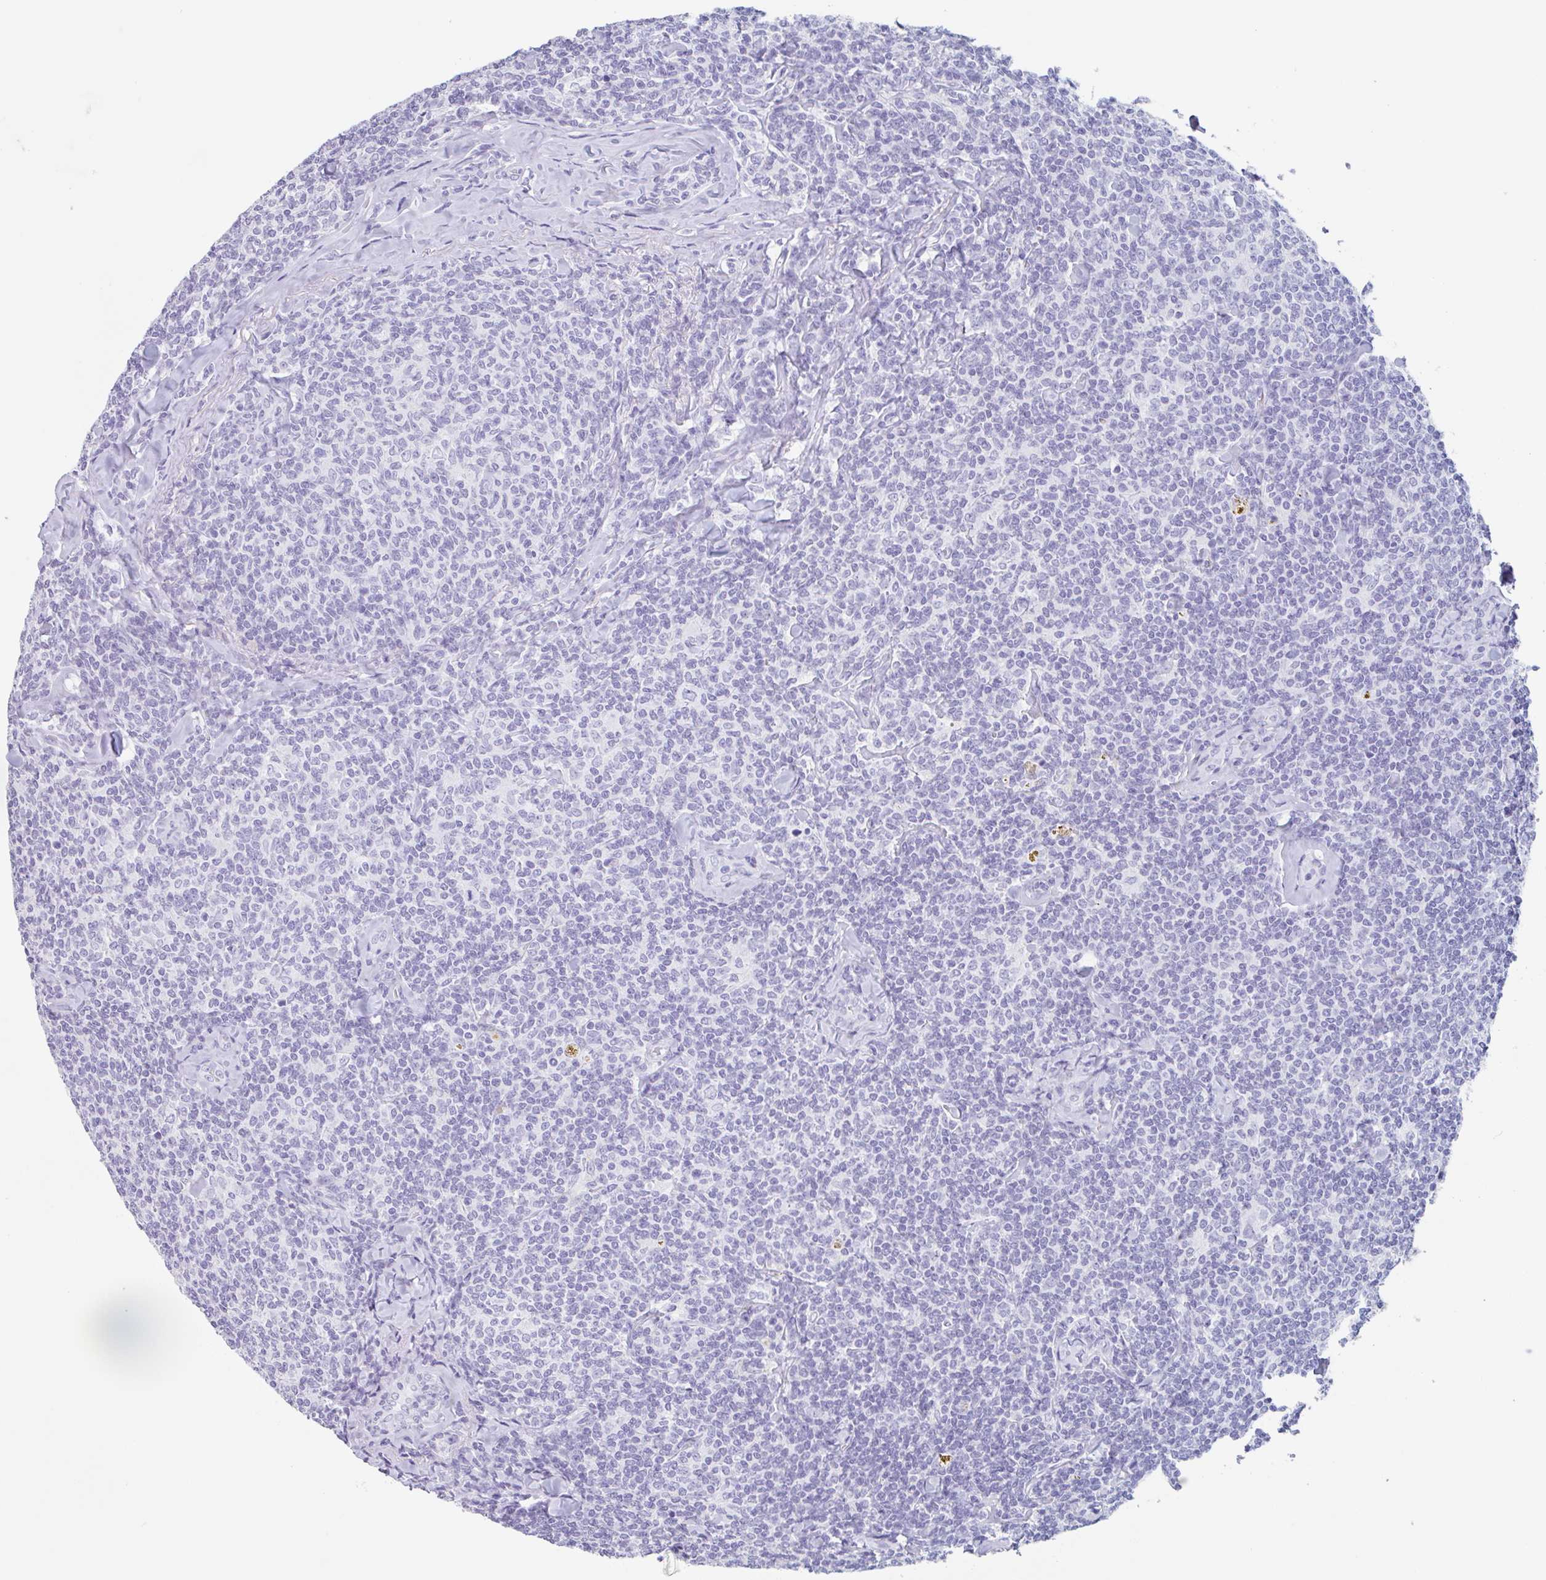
{"staining": {"intensity": "negative", "quantity": "none", "location": "none"}, "tissue": "lymphoma", "cell_type": "Tumor cells", "image_type": "cancer", "snomed": [{"axis": "morphology", "description": "Malignant lymphoma, non-Hodgkin's type, Low grade"}, {"axis": "topography", "description": "Lymph node"}], "caption": "Lymphoma stained for a protein using immunohistochemistry displays no expression tumor cells.", "gene": "EMC4", "patient": {"sex": "female", "age": 56}}